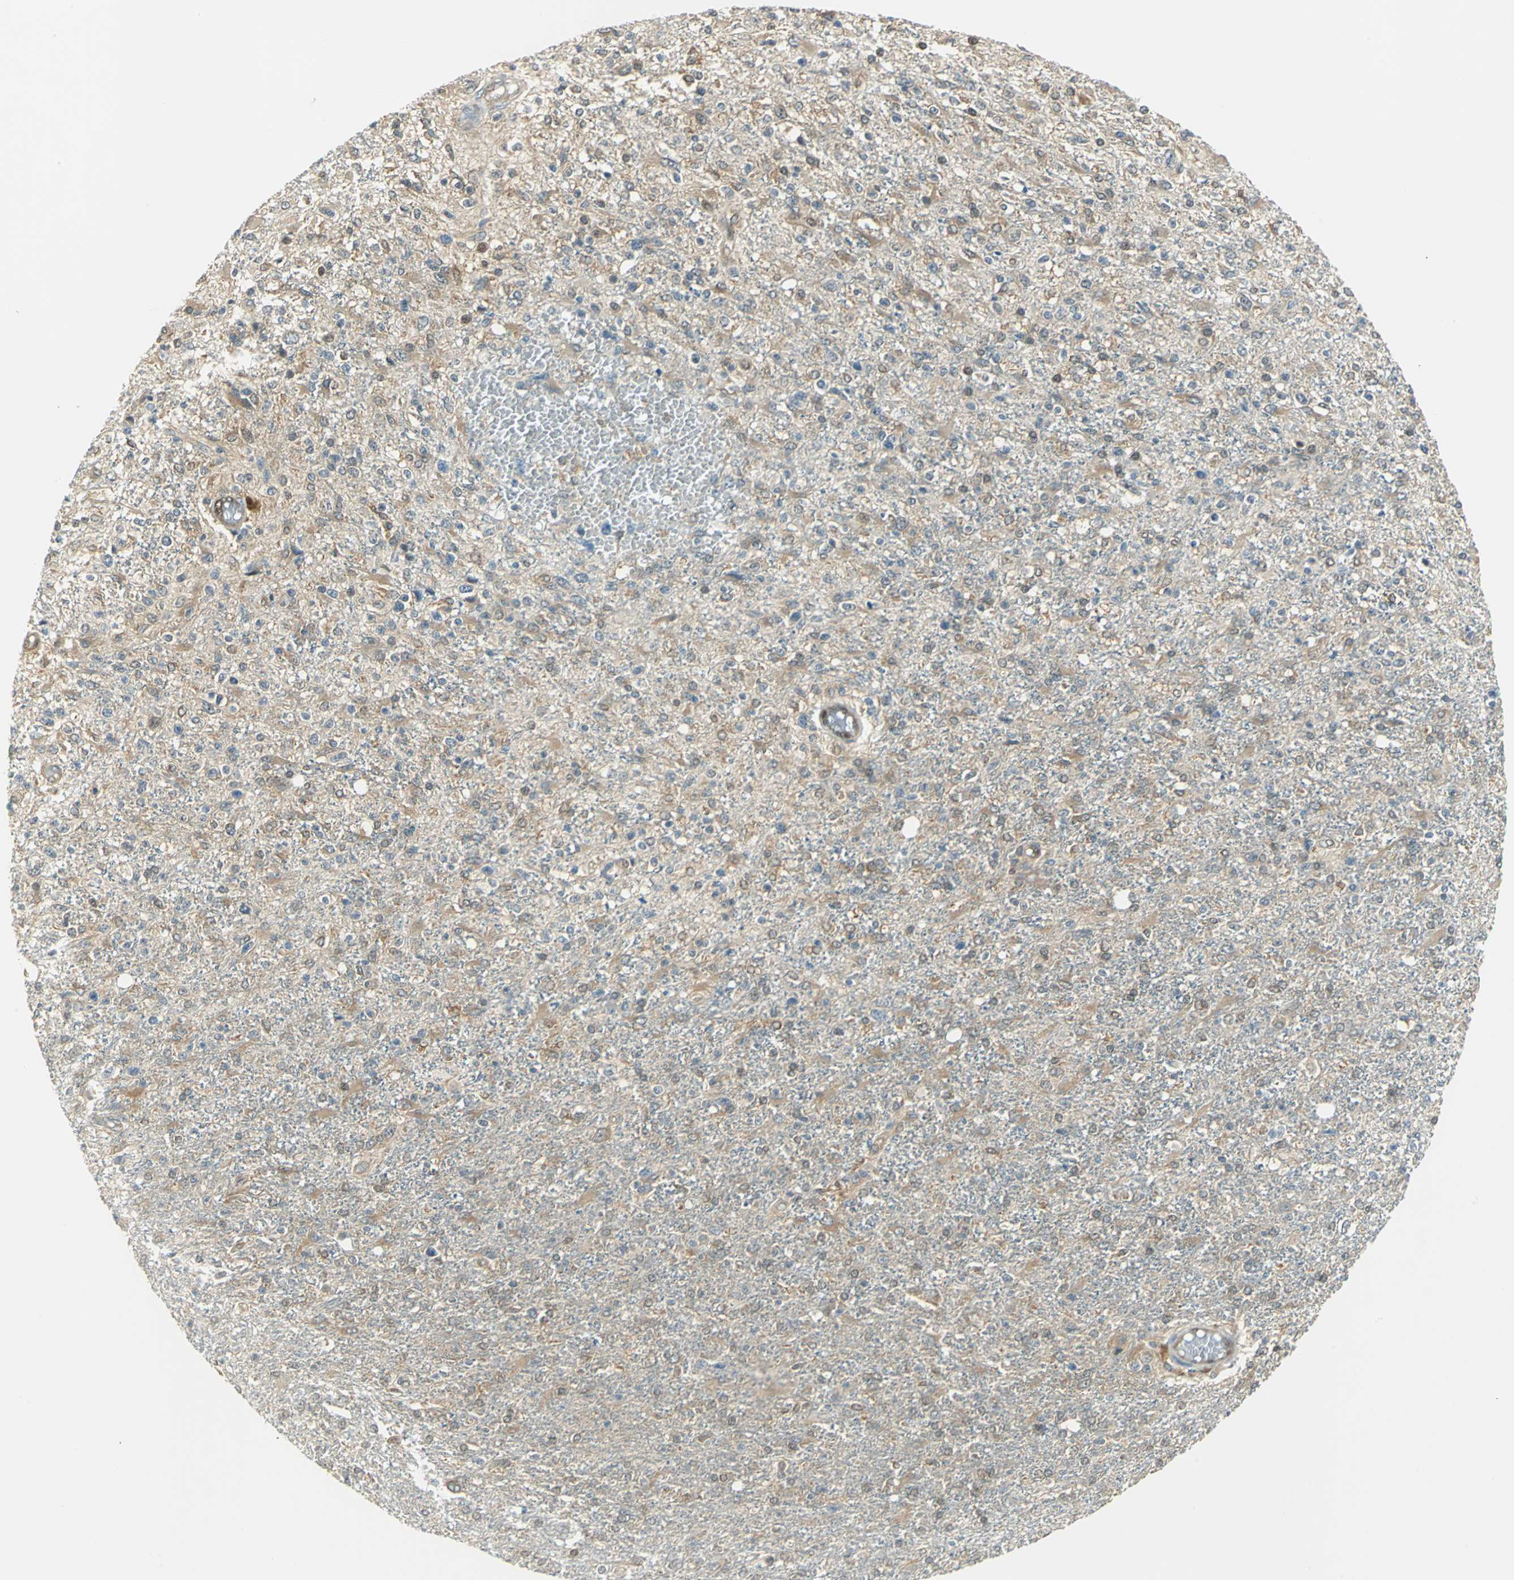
{"staining": {"intensity": "moderate", "quantity": "25%-75%", "location": "cytoplasmic/membranous"}, "tissue": "glioma", "cell_type": "Tumor cells", "image_type": "cancer", "snomed": [{"axis": "morphology", "description": "Glioma, malignant, High grade"}, {"axis": "topography", "description": "Cerebral cortex"}], "caption": "Immunohistochemical staining of human glioma shows medium levels of moderate cytoplasmic/membranous protein staining in about 25%-75% of tumor cells.", "gene": "FYN", "patient": {"sex": "male", "age": 76}}